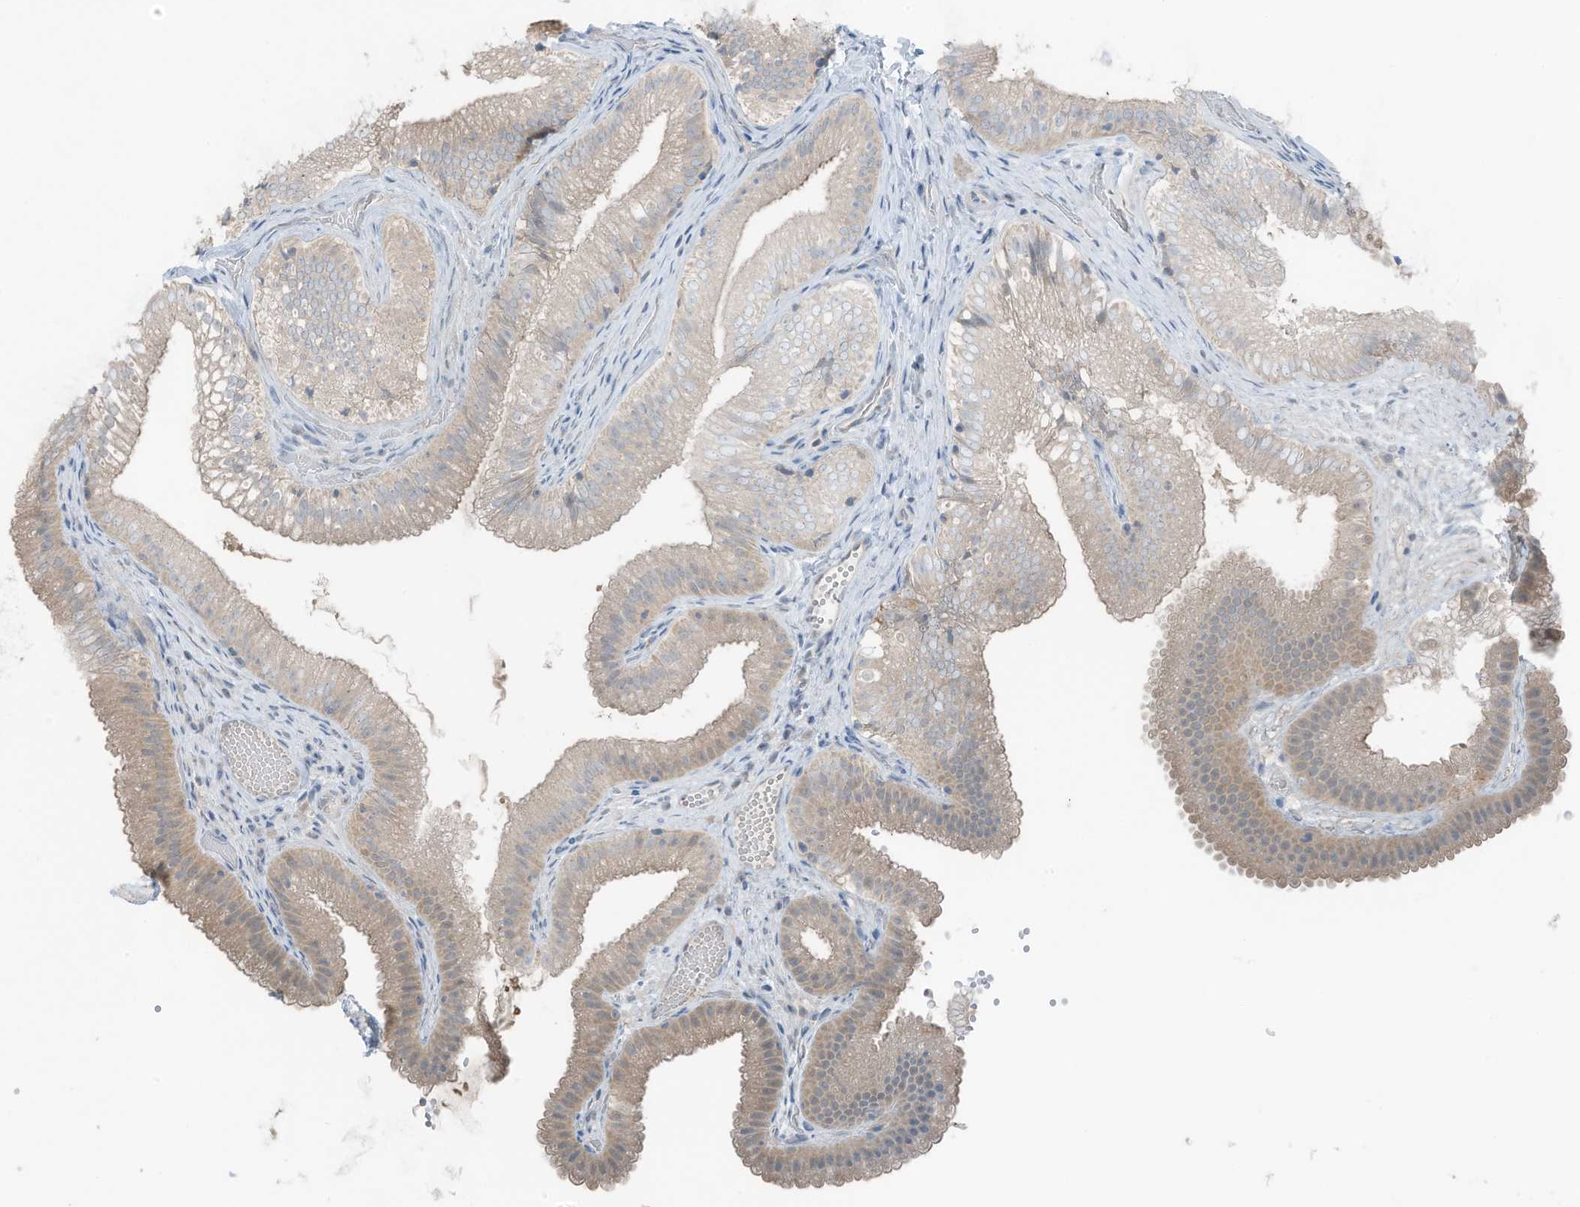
{"staining": {"intensity": "weak", "quantity": "<25%", "location": "cytoplasmic/membranous"}, "tissue": "gallbladder", "cell_type": "Glandular cells", "image_type": "normal", "snomed": [{"axis": "morphology", "description": "Normal tissue, NOS"}, {"axis": "topography", "description": "Gallbladder"}], "caption": "The immunohistochemistry (IHC) histopathology image has no significant expression in glandular cells of gallbladder.", "gene": "ARHGEF33", "patient": {"sex": "female", "age": 30}}